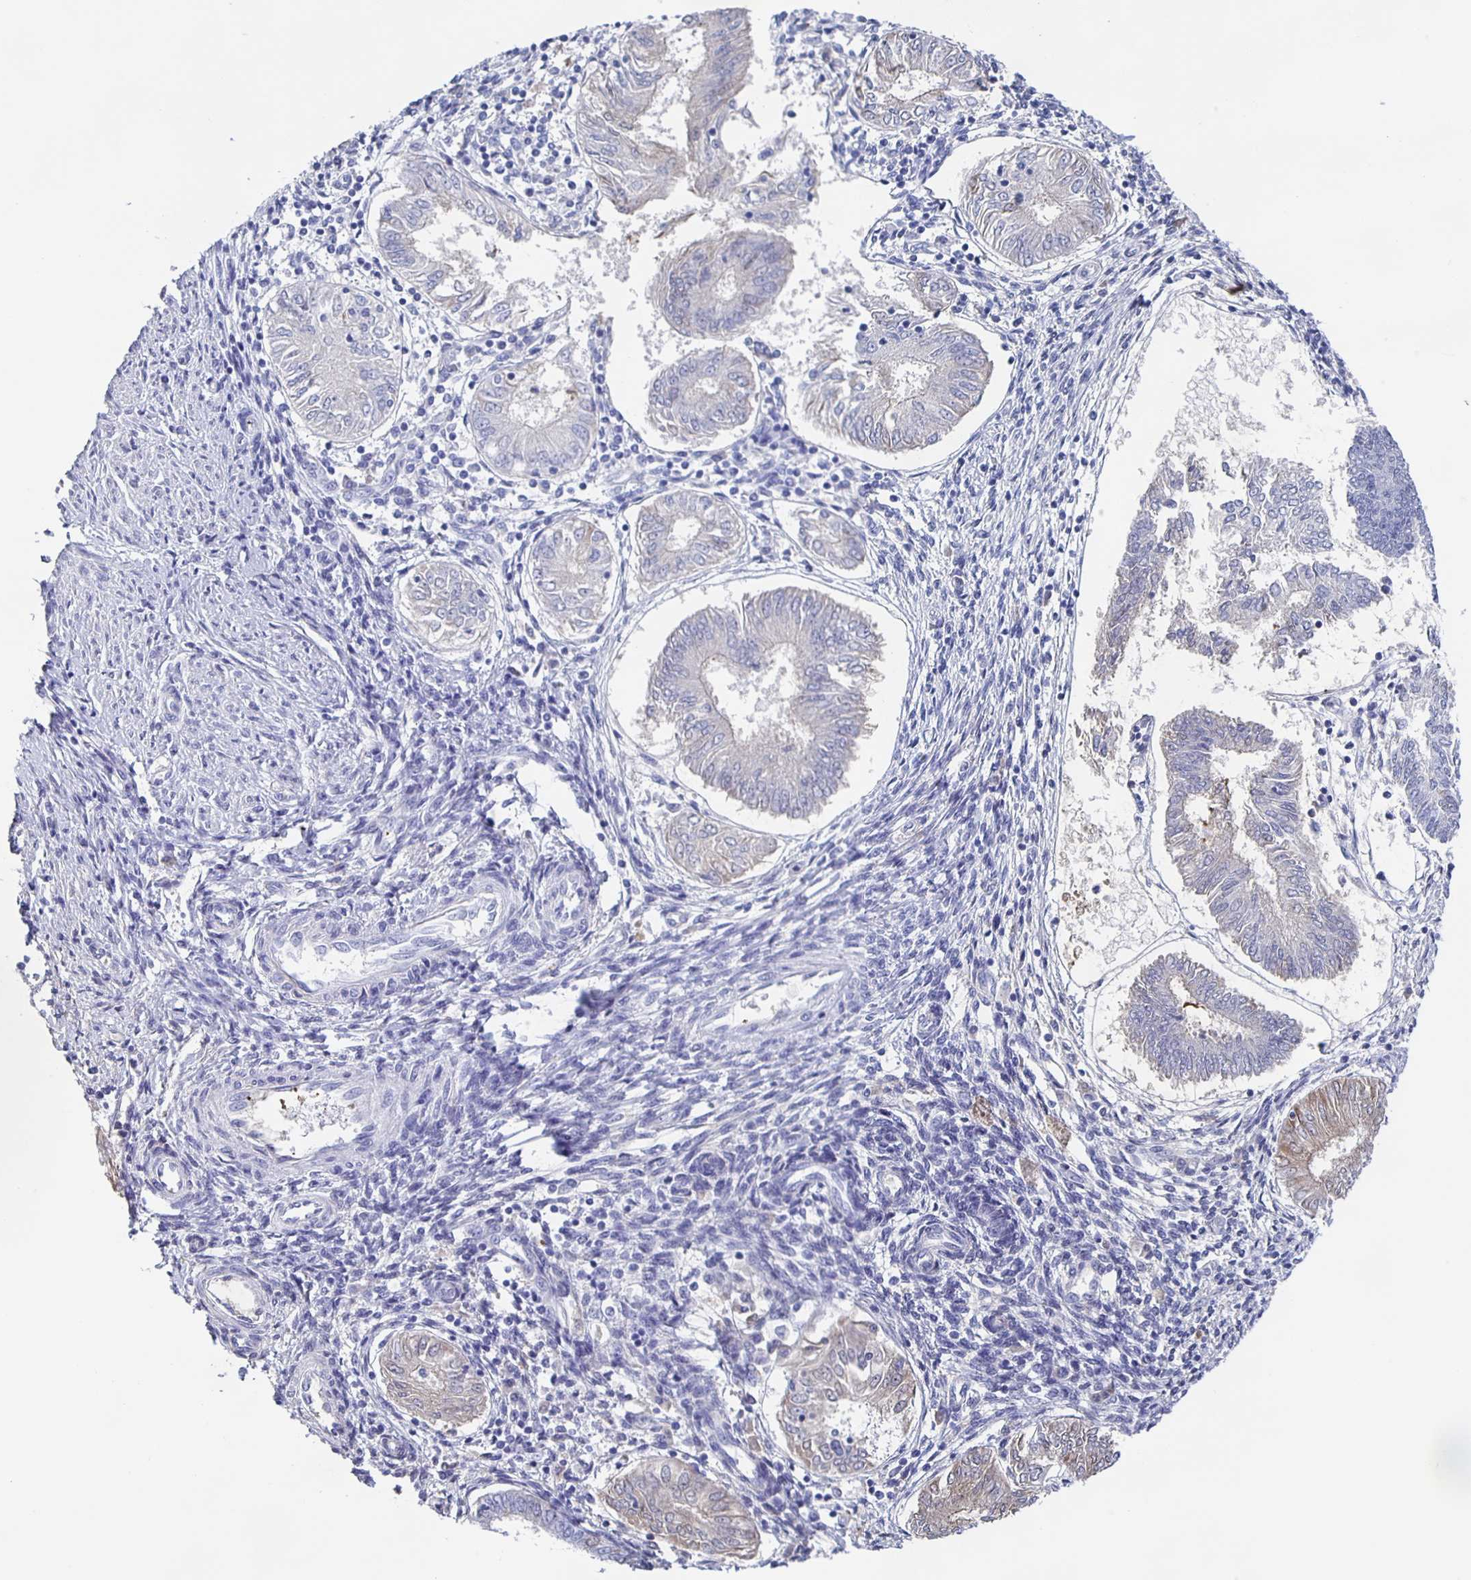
{"staining": {"intensity": "weak", "quantity": "<25%", "location": "cytoplasmic/membranous"}, "tissue": "endometrial cancer", "cell_type": "Tumor cells", "image_type": "cancer", "snomed": [{"axis": "morphology", "description": "Adenocarcinoma, NOS"}, {"axis": "topography", "description": "Endometrium"}], "caption": "Protein analysis of endometrial cancer demonstrates no significant expression in tumor cells.", "gene": "FGA", "patient": {"sex": "female", "age": 68}}